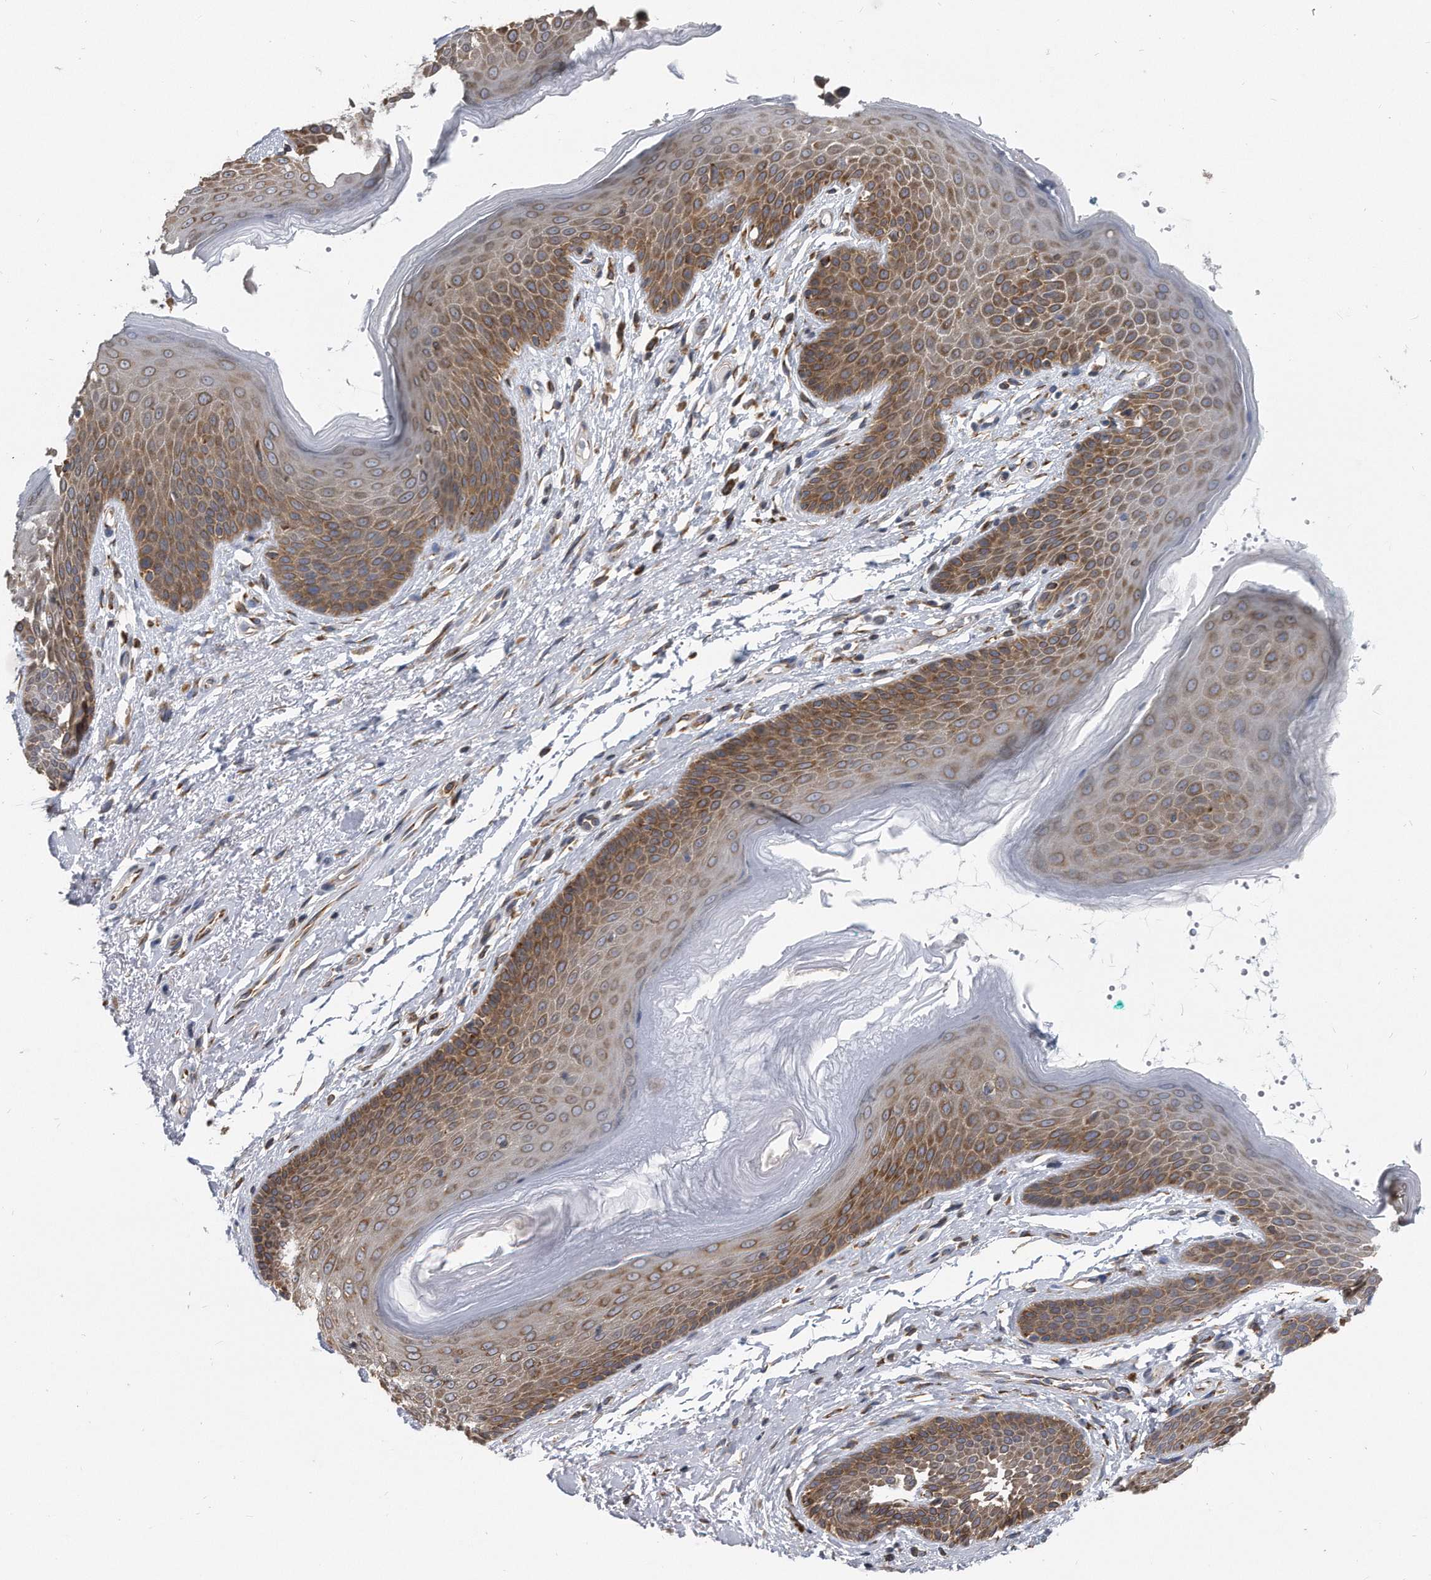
{"staining": {"intensity": "moderate", "quantity": ">75%", "location": "cytoplasmic/membranous"}, "tissue": "skin", "cell_type": "Epidermal cells", "image_type": "normal", "snomed": [{"axis": "morphology", "description": "Normal tissue, NOS"}, {"axis": "topography", "description": "Anal"}], "caption": "Immunohistochemical staining of unremarkable skin shows >75% levels of moderate cytoplasmic/membranous protein positivity in about >75% of epidermal cells.", "gene": "CCDC47", "patient": {"sex": "male", "age": 74}}